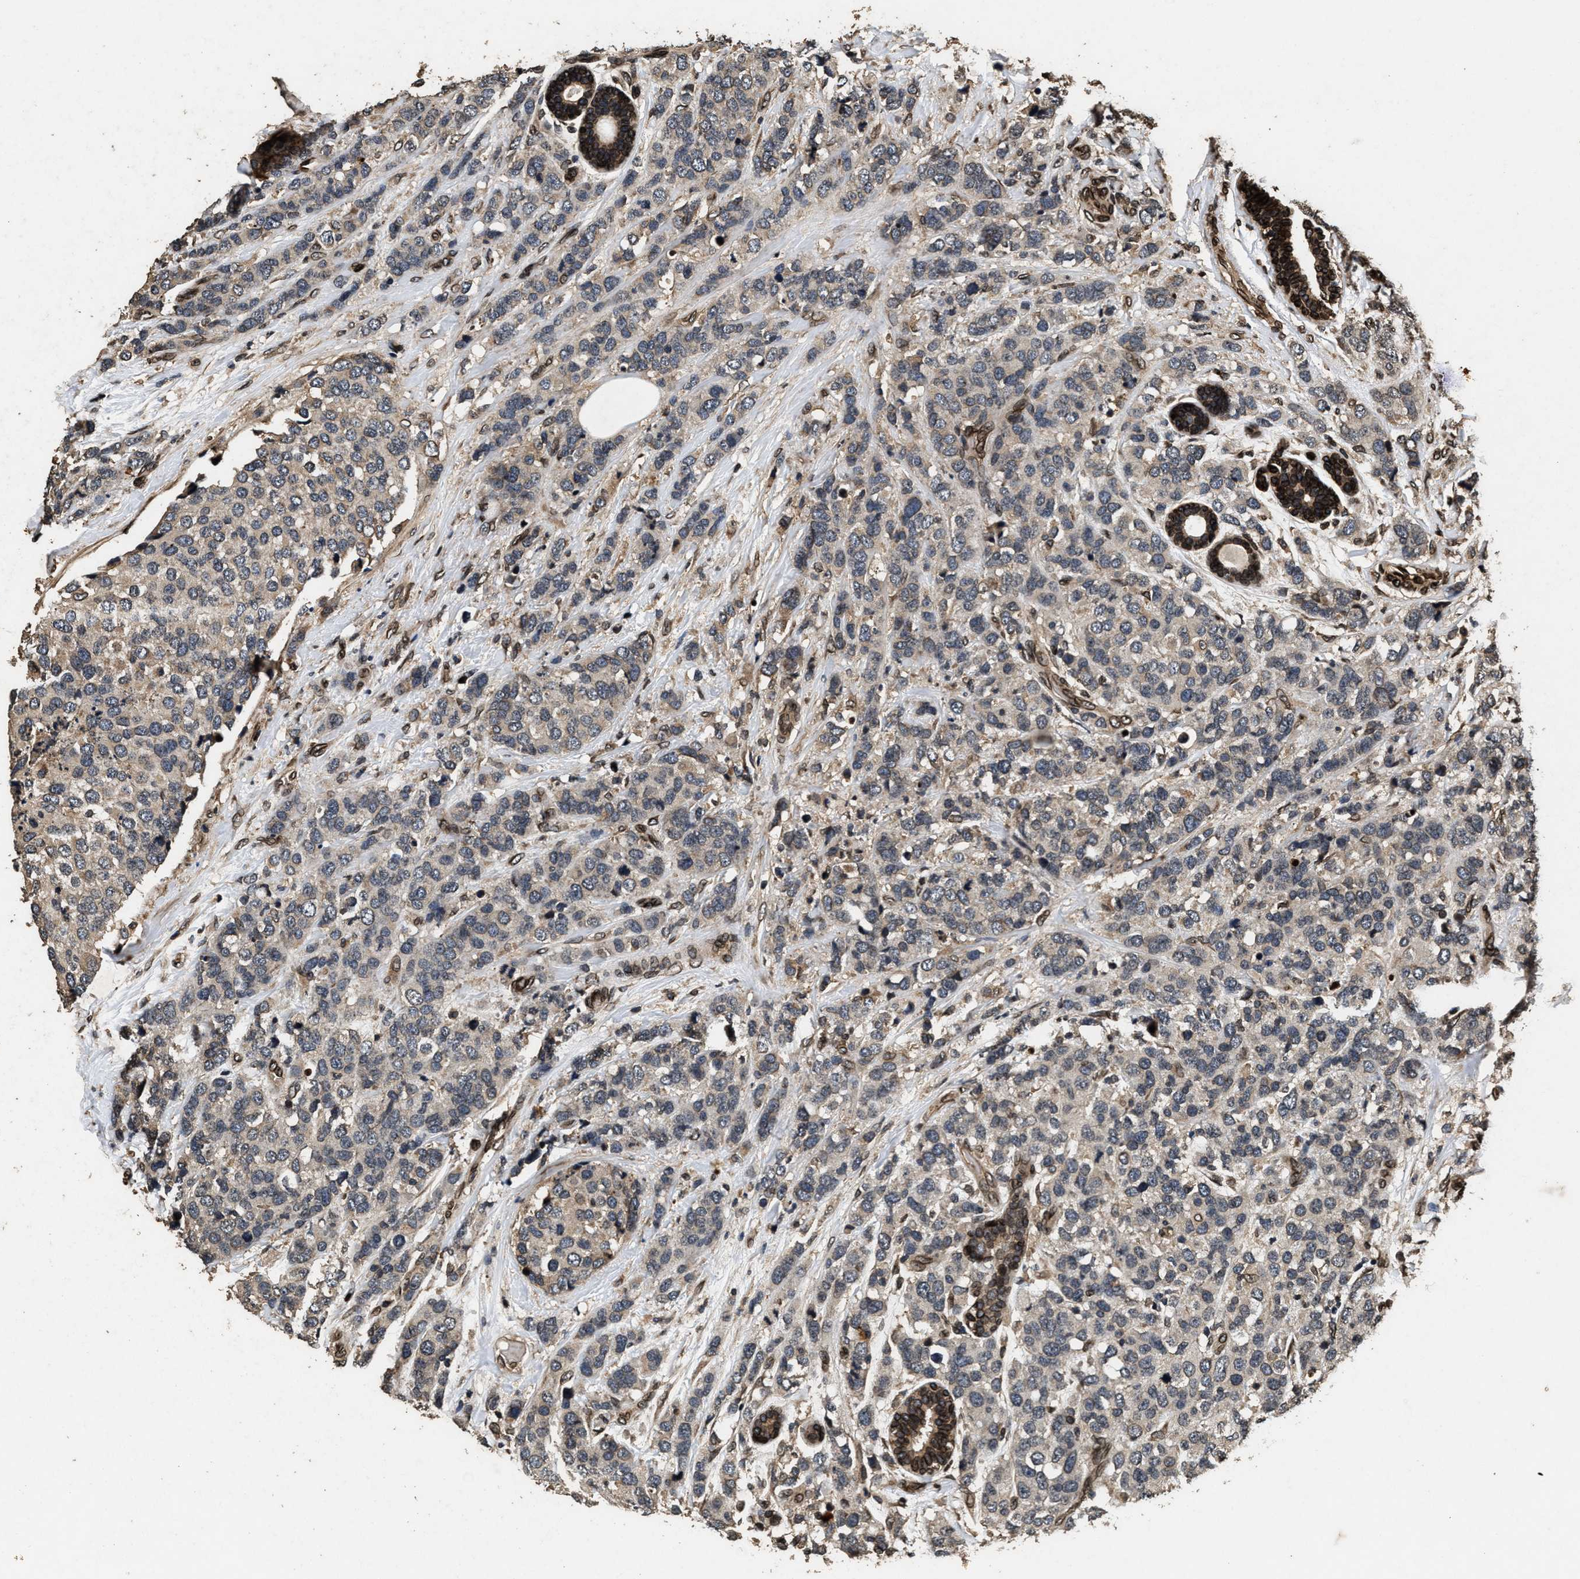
{"staining": {"intensity": "weak", "quantity": "<25%", "location": "cytoplasmic/membranous"}, "tissue": "breast cancer", "cell_type": "Tumor cells", "image_type": "cancer", "snomed": [{"axis": "morphology", "description": "Lobular carcinoma"}, {"axis": "topography", "description": "Breast"}], "caption": "Image shows no protein staining in tumor cells of breast cancer tissue.", "gene": "ACCS", "patient": {"sex": "female", "age": 59}}